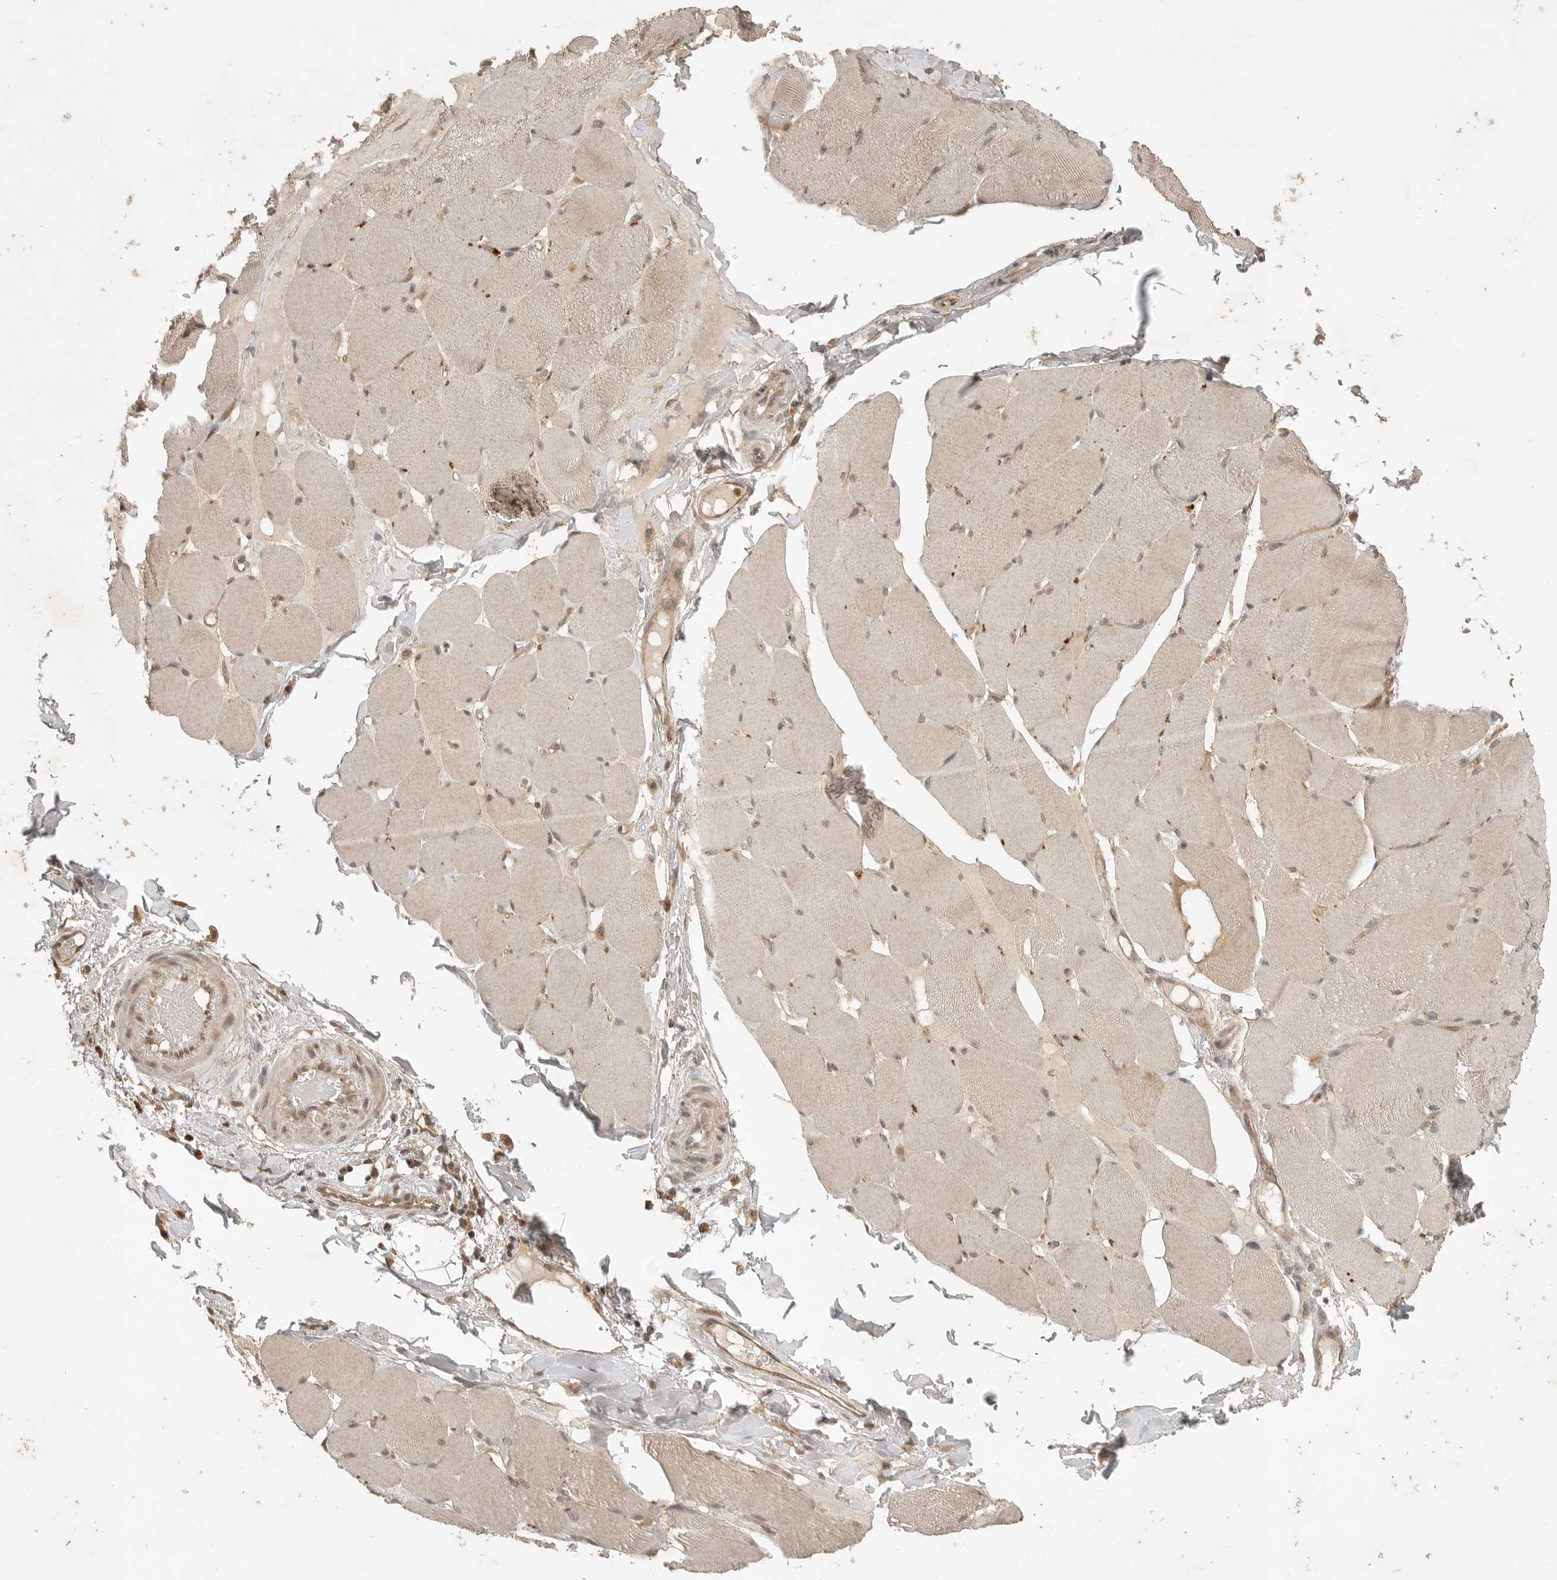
{"staining": {"intensity": "weak", "quantity": ">75%", "location": "cytoplasmic/membranous"}, "tissue": "skeletal muscle", "cell_type": "Myocytes", "image_type": "normal", "snomed": [{"axis": "morphology", "description": "Normal tissue, NOS"}, {"axis": "topography", "description": "Skin"}, {"axis": "topography", "description": "Skeletal muscle"}], "caption": "Protein analysis of benign skeletal muscle displays weak cytoplasmic/membranous positivity in about >75% of myocytes.", "gene": "ZNF232", "patient": {"sex": "male", "age": 83}}